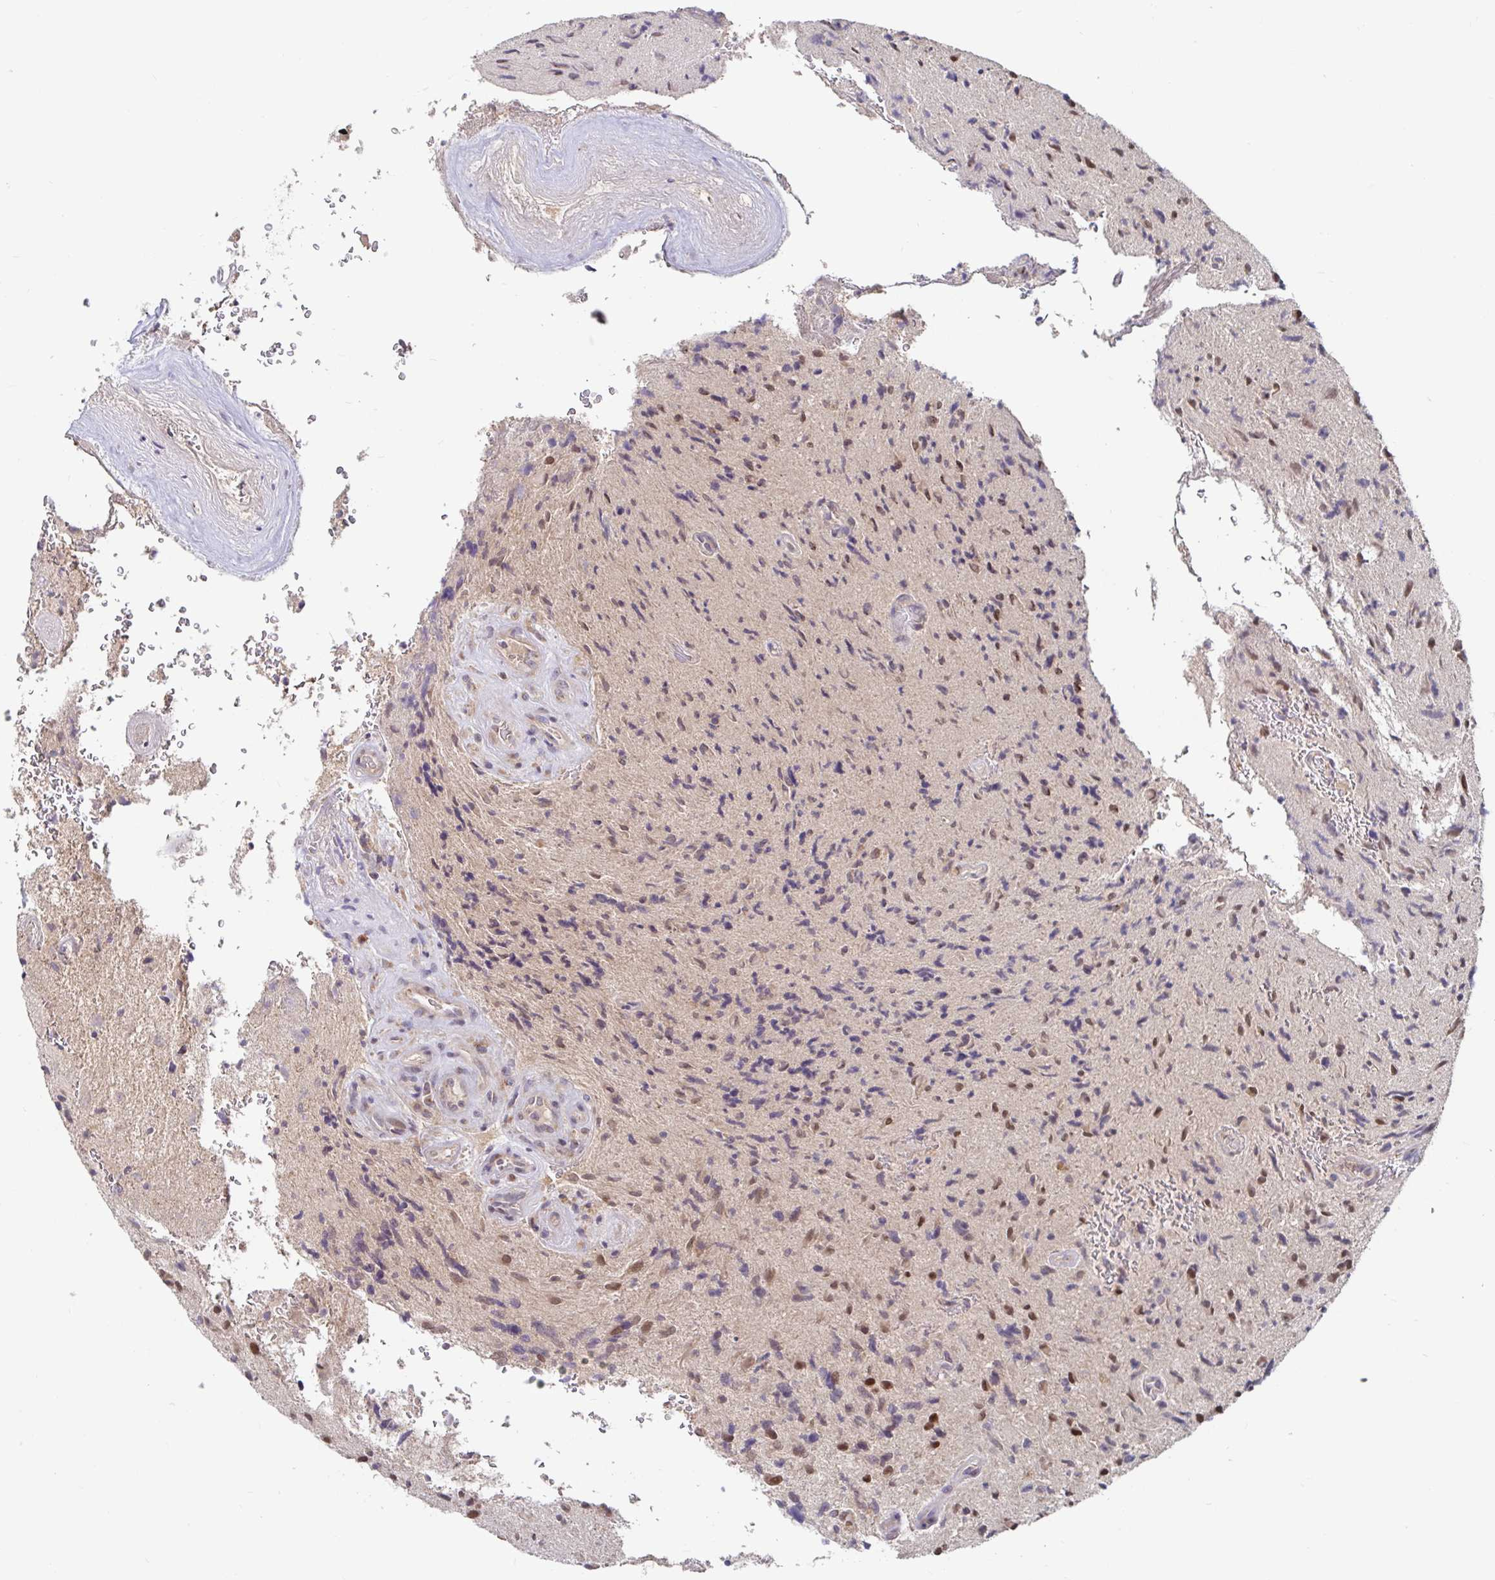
{"staining": {"intensity": "weak", "quantity": "<25%", "location": "nuclear"}, "tissue": "glioma", "cell_type": "Tumor cells", "image_type": "cancer", "snomed": [{"axis": "morphology", "description": "Glioma, malignant, High grade"}, {"axis": "topography", "description": "Brain"}], "caption": "Malignant glioma (high-grade) was stained to show a protein in brown. There is no significant positivity in tumor cells. (Brightfield microscopy of DAB (3,3'-diaminobenzidine) immunohistochemistry at high magnification).", "gene": "LARP1", "patient": {"sex": "male", "age": 54}}